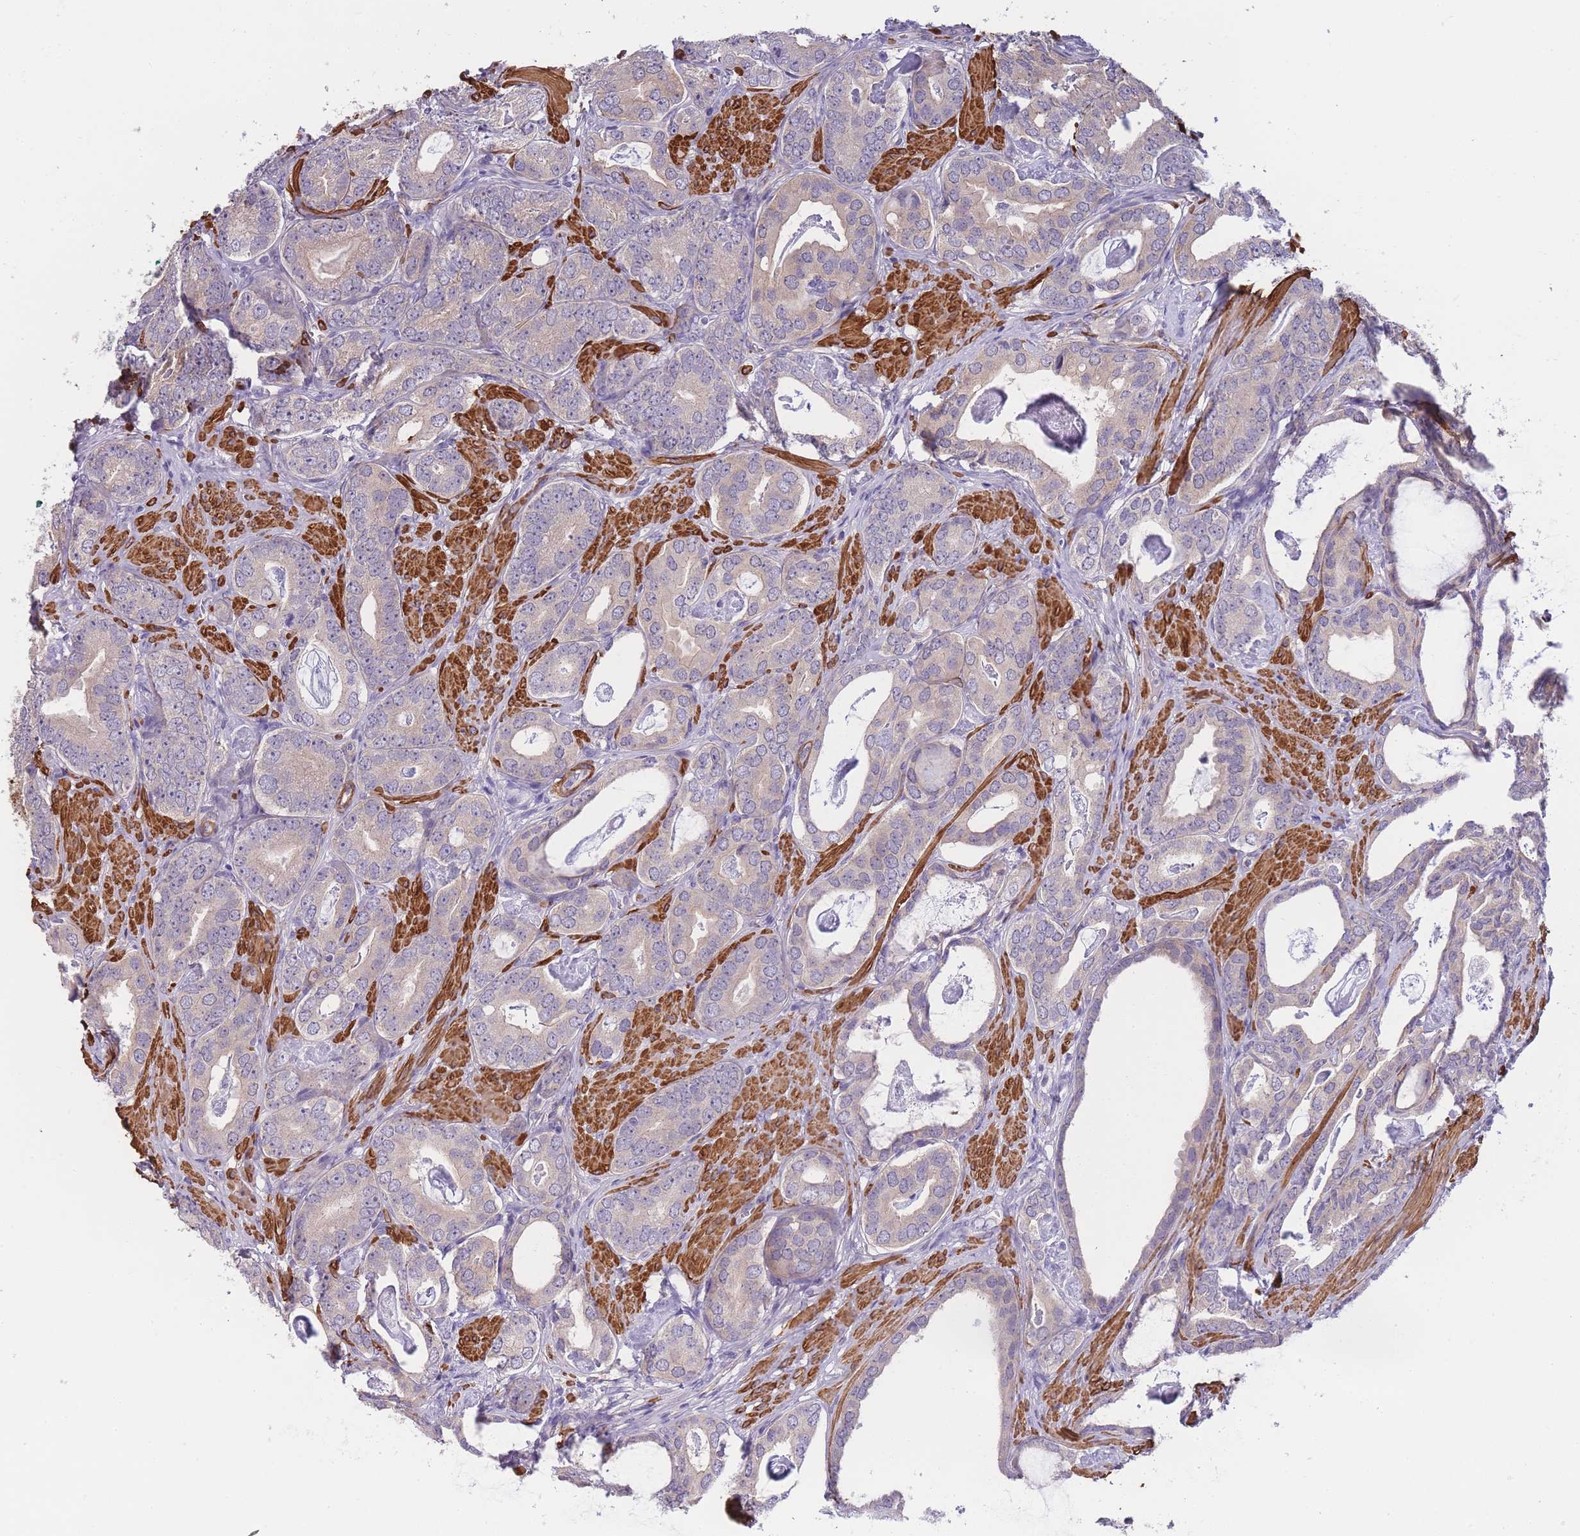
{"staining": {"intensity": "weak", "quantity": "<25%", "location": "cytoplasmic/membranous"}, "tissue": "prostate cancer", "cell_type": "Tumor cells", "image_type": "cancer", "snomed": [{"axis": "morphology", "description": "Adenocarcinoma, Low grade"}, {"axis": "topography", "description": "Prostate"}], "caption": "This is an immunohistochemistry image of prostate cancer (adenocarcinoma (low-grade)). There is no expression in tumor cells.", "gene": "FAM124A", "patient": {"sex": "male", "age": 71}}